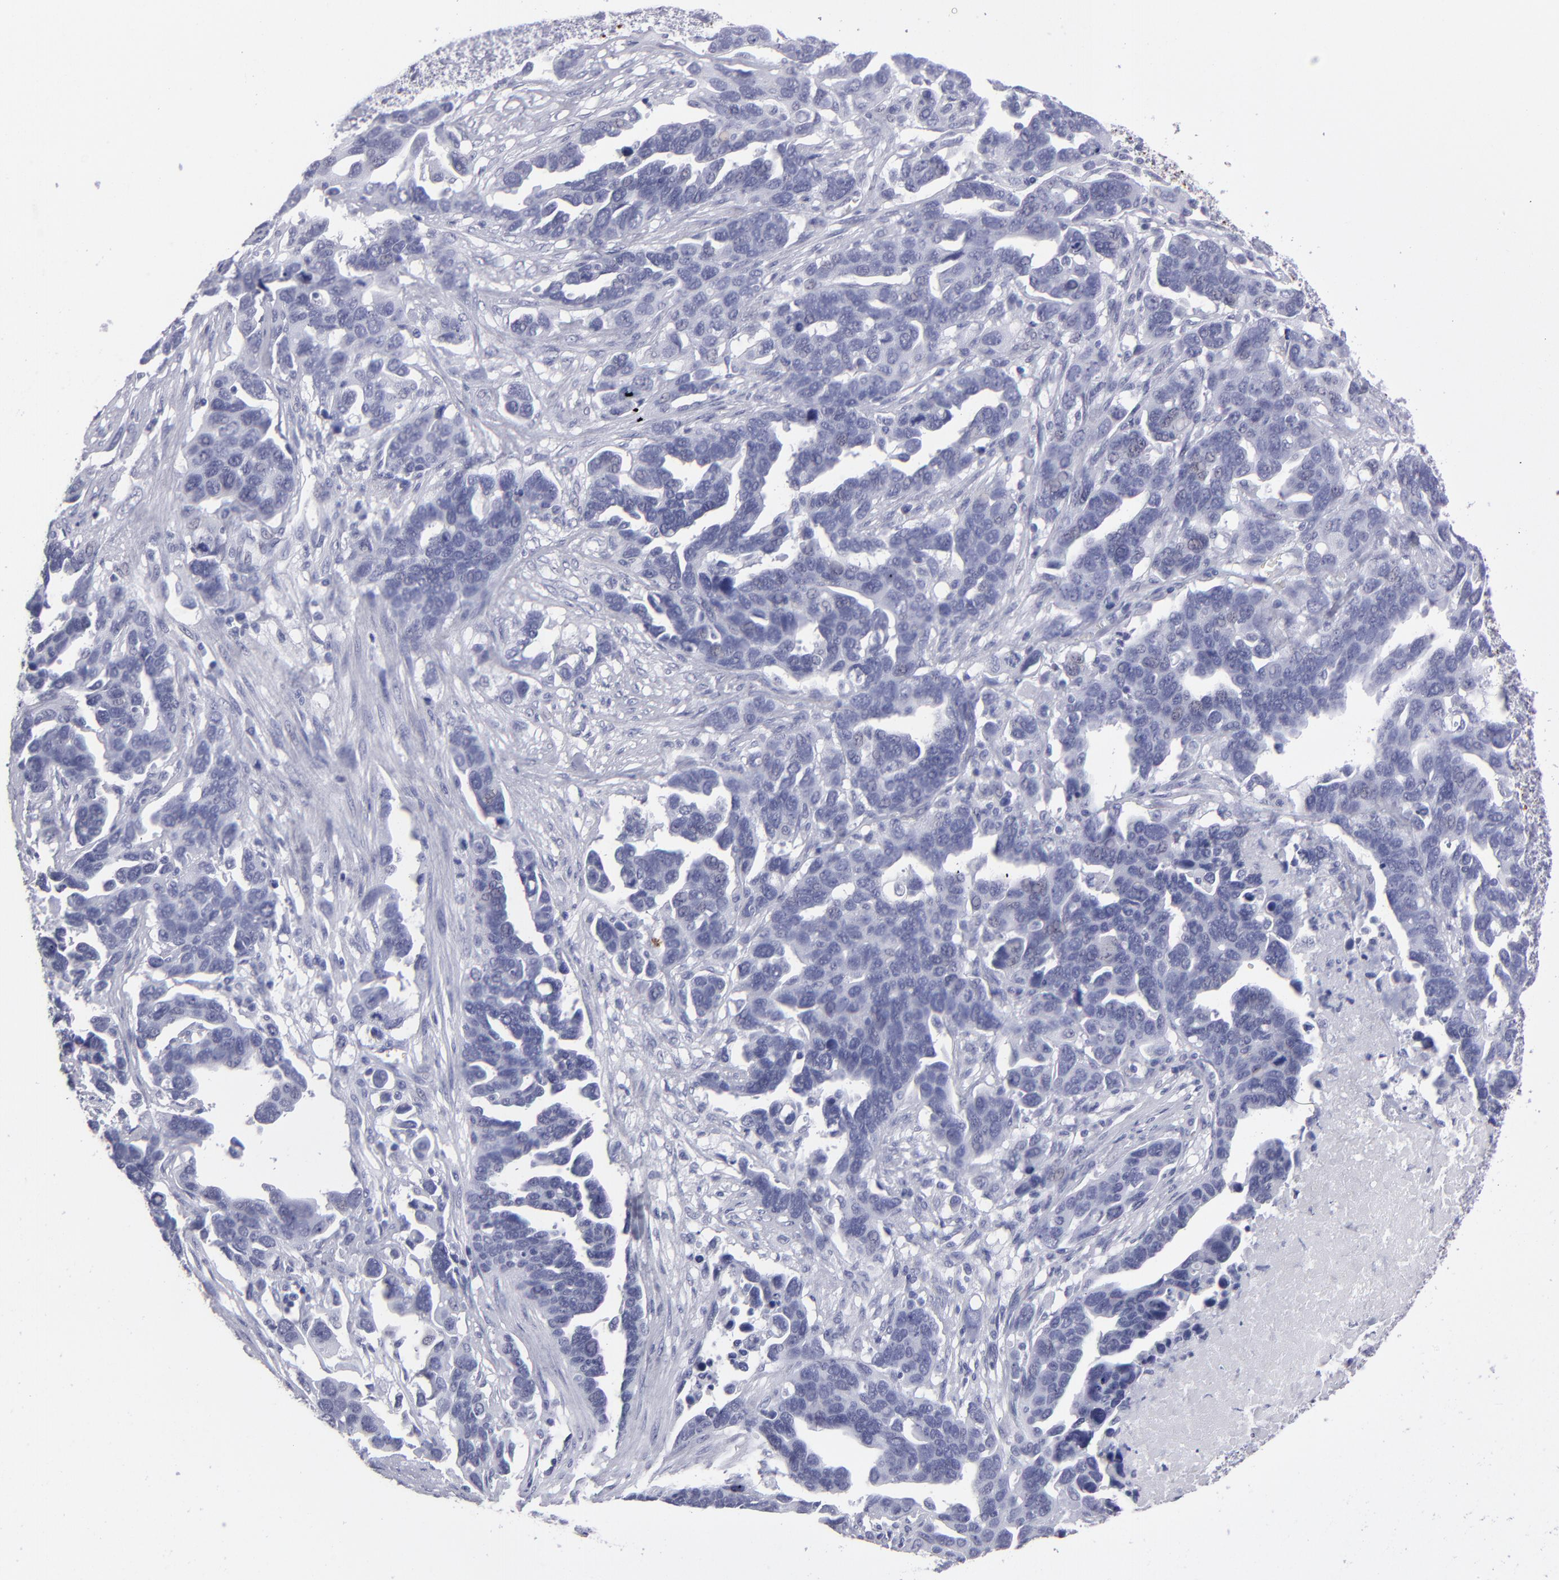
{"staining": {"intensity": "negative", "quantity": "none", "location": "none"}, "tissue": "ovarian cancer", "cell_type": "Tumor cells", "image_type": "cancer", "snomed": [{"axis": "morphology", "description": "Cystadenocarcinoma, serous, NOS"}, {"axis": "topography", "description": "Ovary"}], "caption": "DAB (3,3'-diaminobenzidine) immunohistochemical staining of human ovarian serous cystadenocarcinoma exhibits no significant positivity in tumor cells.", "gene": "ALDOB", "patient": {"sex": "female", "age": 54}}